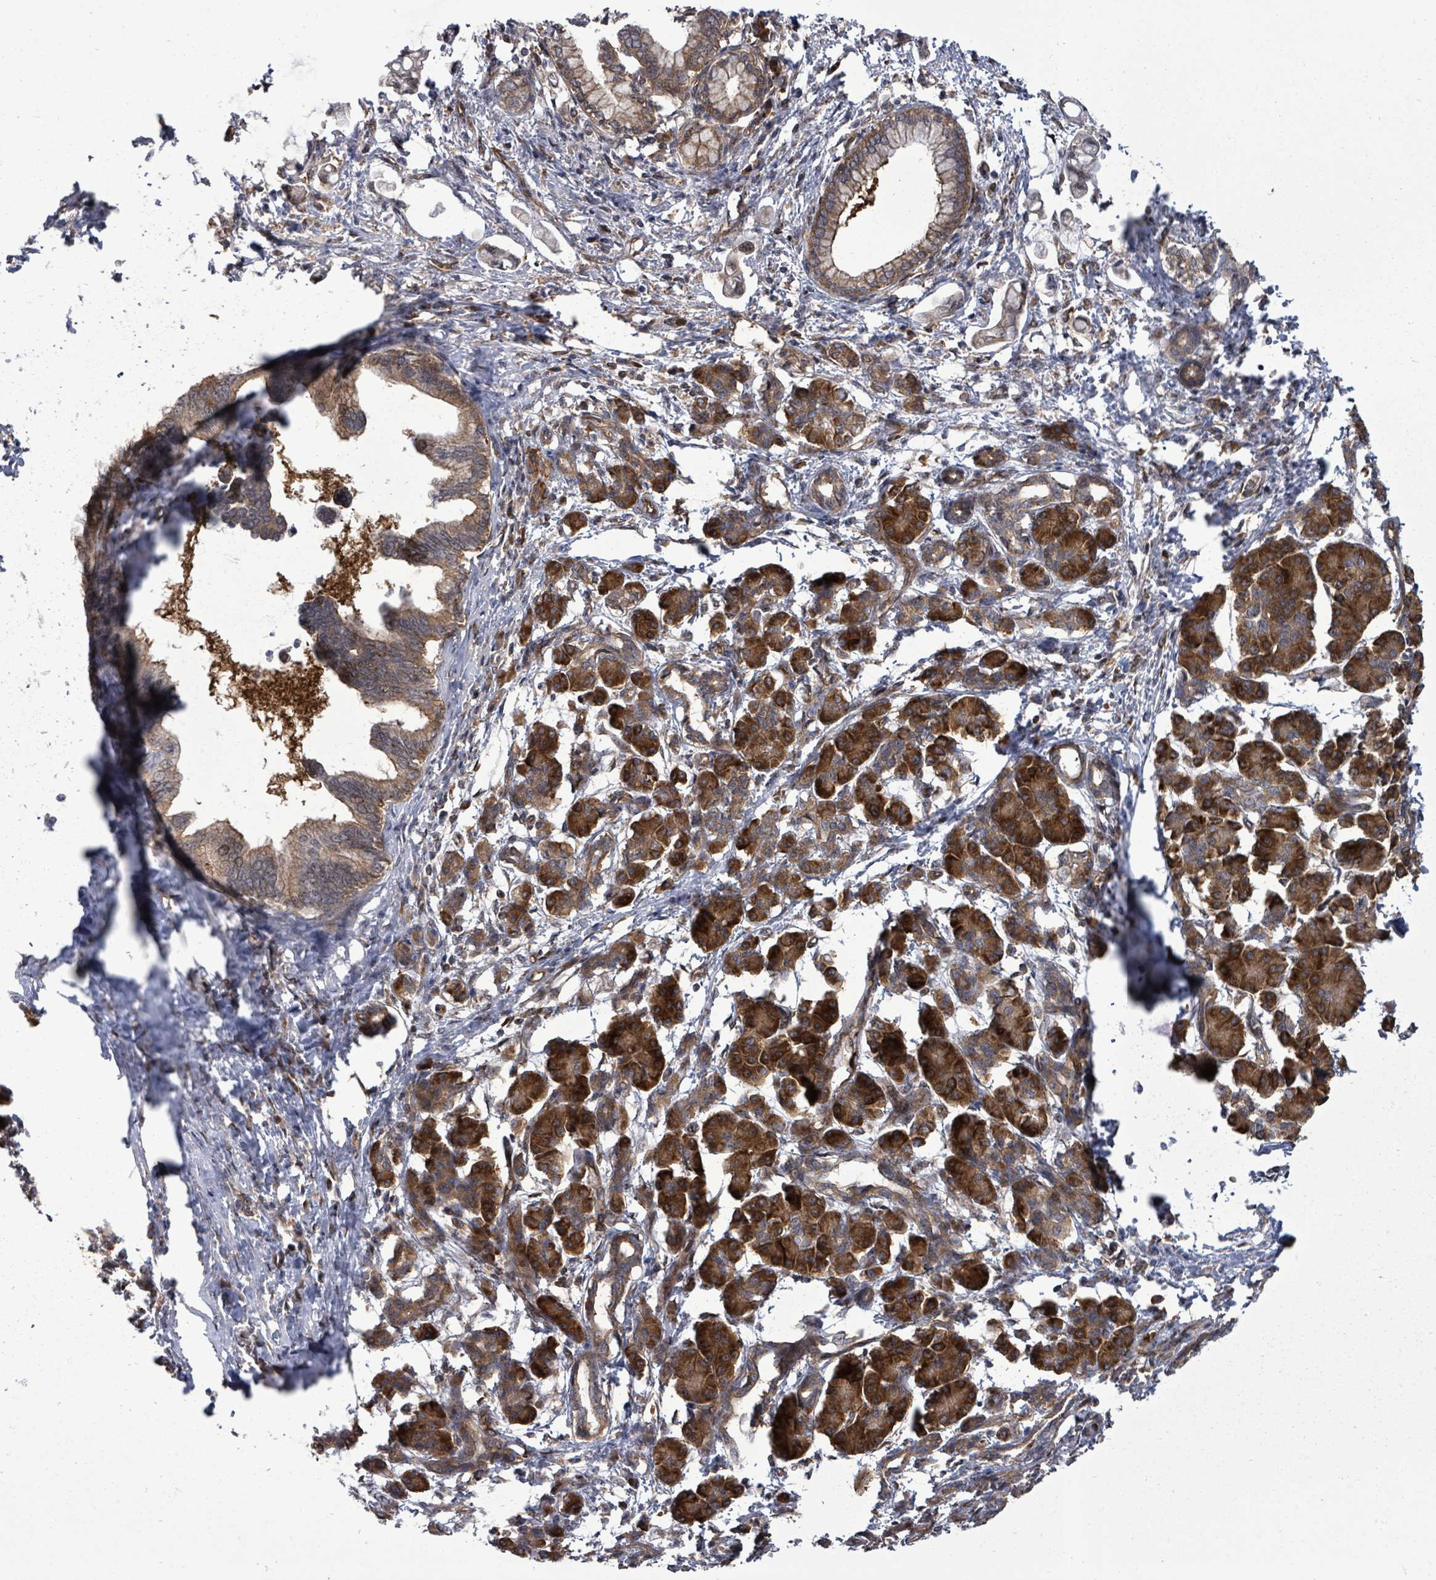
{"staining": {"intensity": "moderate", "quantity": ">75%", "location": "cytoplasmic/membranous"}, "tissue": "pancreatic cancer", "cell_type": "Tumor cells", "image_type": "cancer", "snomed": [{"axis": "morphology", "description": "Adenocarcinoma, NOS"}, {"axis": "topography", "description": "Pancreas"}], "caption": "Immunohistochemical staining of human pancreatic cancer (adenocarcinoma) demonstrates medium levels of moderate cytoplasmic/membranous protein positivity in about >75% of tumor cells.", "gene": "EIF3C", "patient": {"sex": "female", "age": 55}}